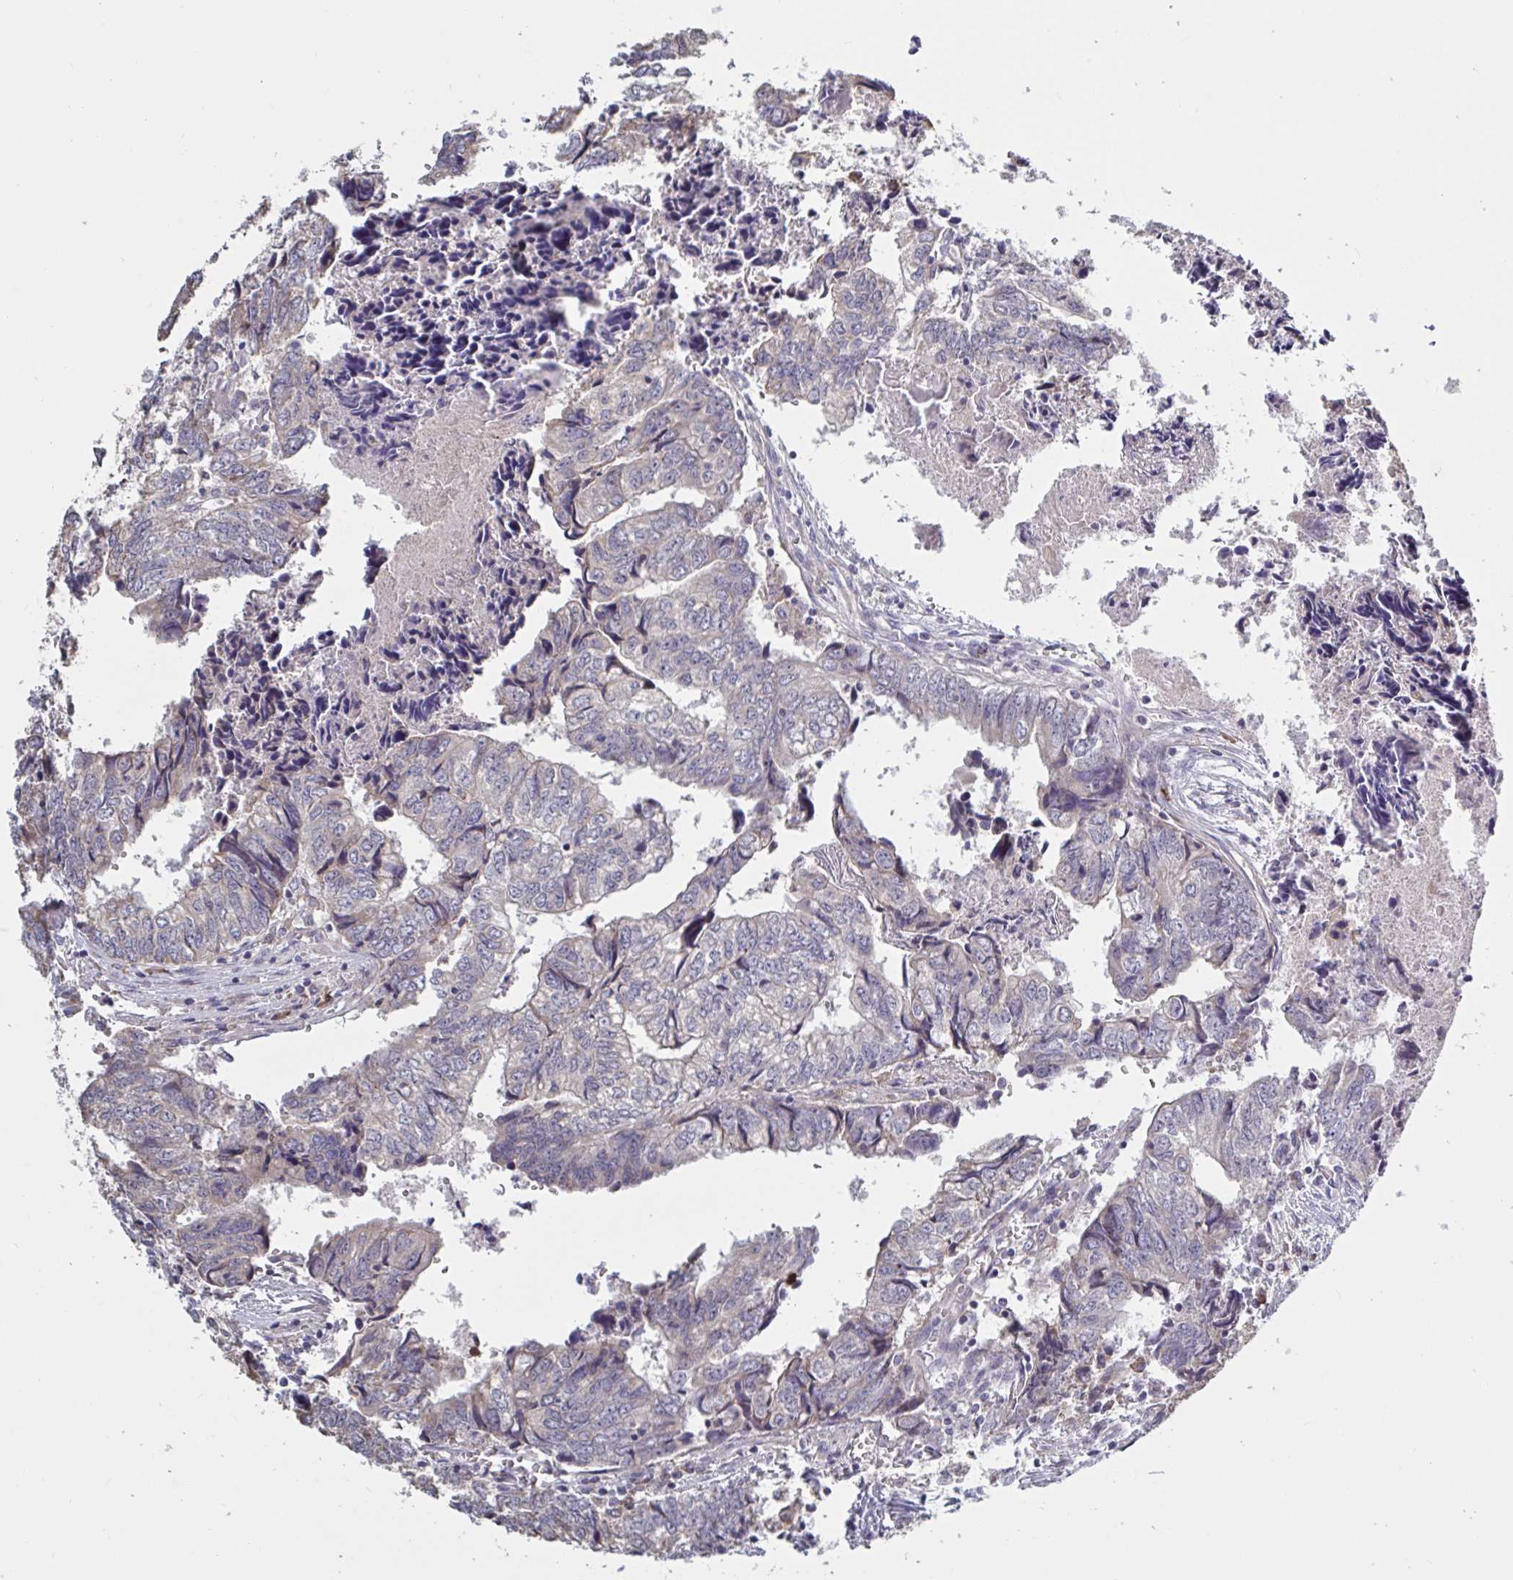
{"staining": {"intensity": "negative", "quantity": "none", "location": "none"}, "tissue": "colorectal cancer", "cell_type": "Tumor cells", "image_type": "cancer", "snomed": [{"axis": "morphology", "description": "Adenocarcinoma, NOS"}, {"axis": "topography", "description": "Colon"}], "caption": "A micrograph of human colorectal cancer (adenocarcinoma) is negative for staining in tumor cells.", "gene": "CD1E", "patient": {"sex": "male", "age": 86}}